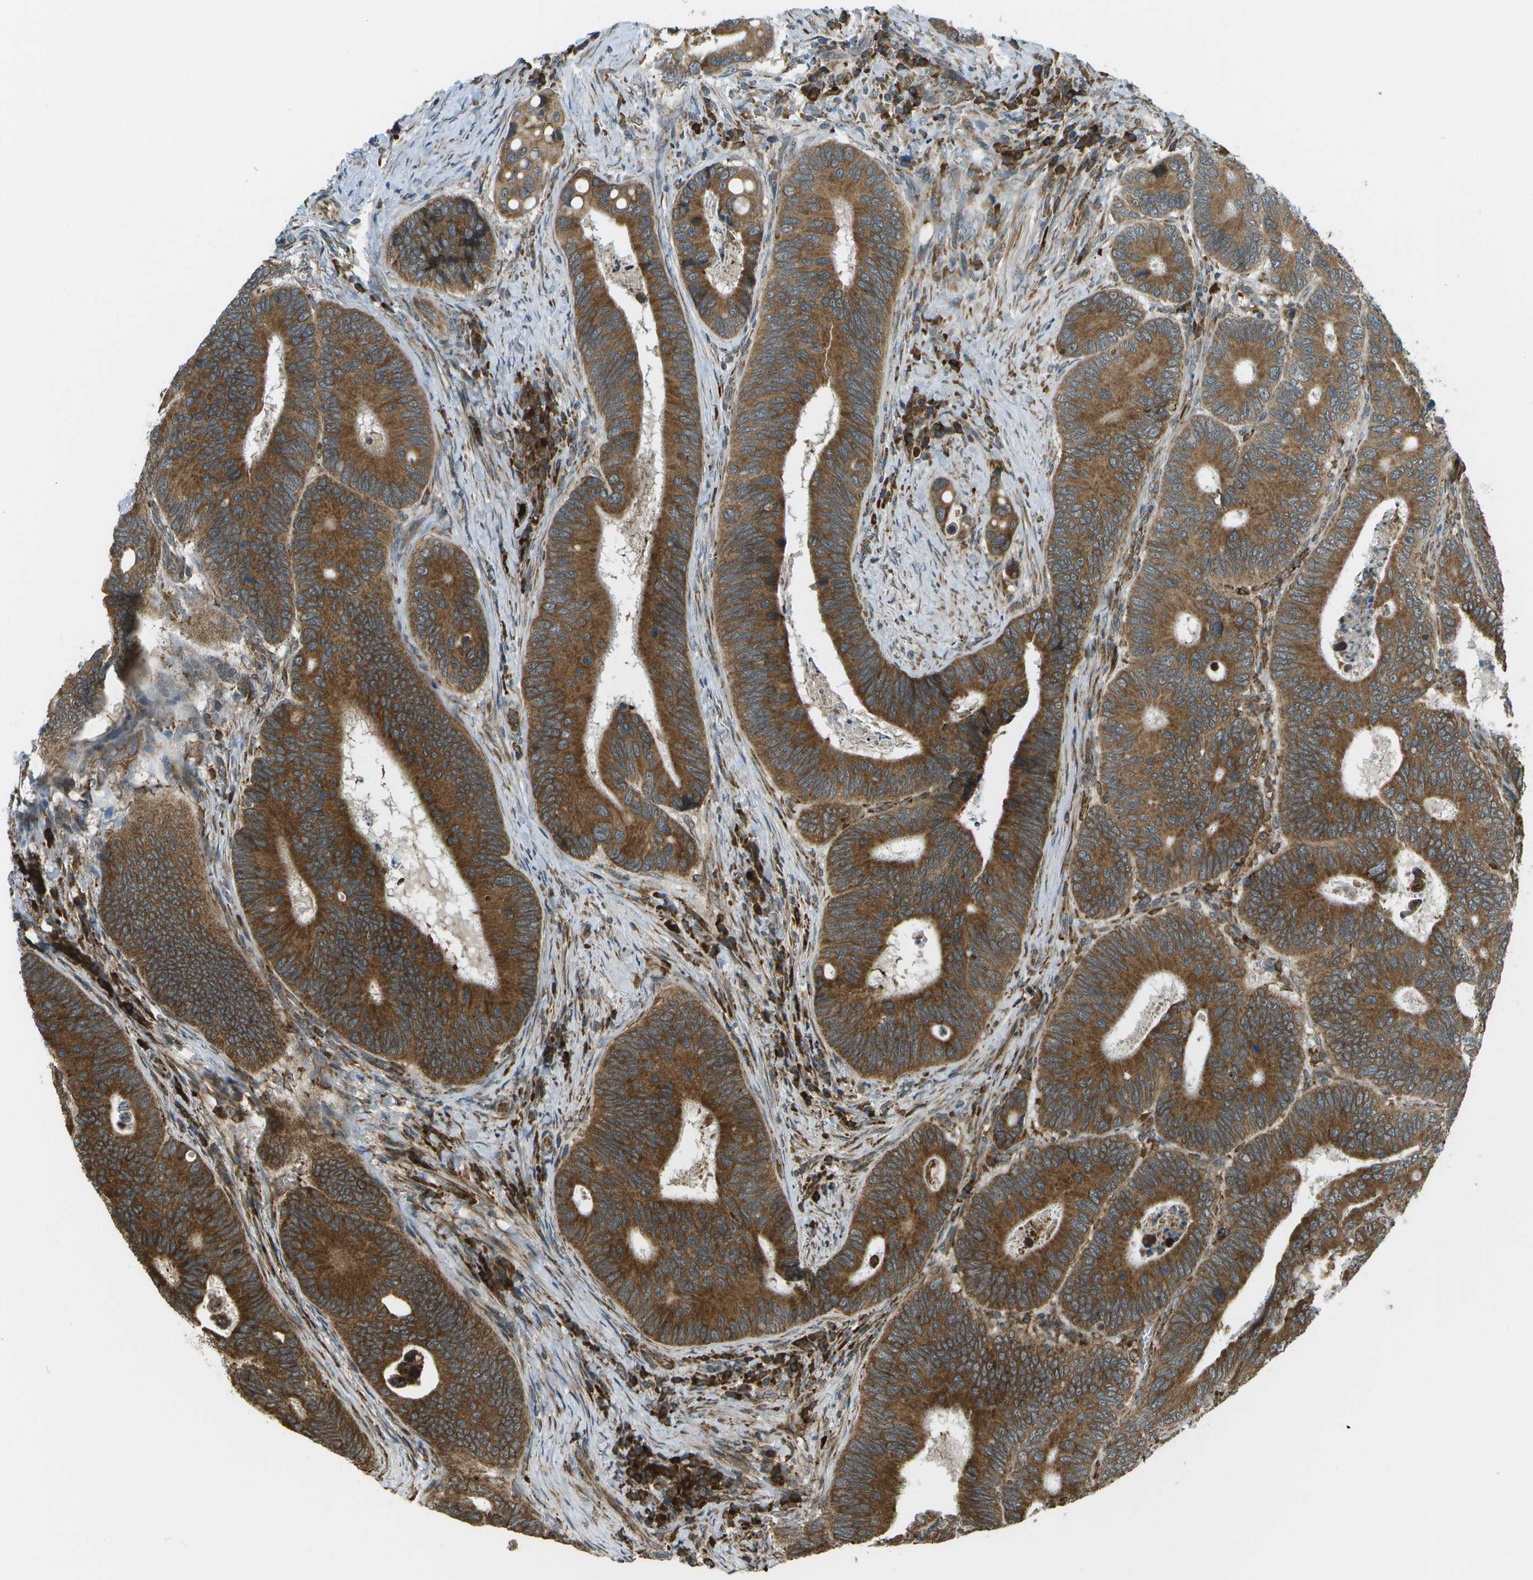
{"staining": {"intensity": "strong", "quantity": ">75%", "location": "cytoplasmic/membranous"}, "tissue": "colorectal cancer", "cell_type": "Tumor cells", "image_type": "cancer", "snomed": [{"axis": "morphology", "description": "Inflammation, NOS"}, {"axis": "morphology", "description": "Adenocarcinoma, NOS"}, {"axis": "topography", "description": "Colon"}], "caption": "Colorectal cancer stained with a brown dye displays strong cytoplasmic/membranous positive staining in about >75% of tumor cells.", "gene": "USP30", "patient": {"sex": "male", "age": 72}}